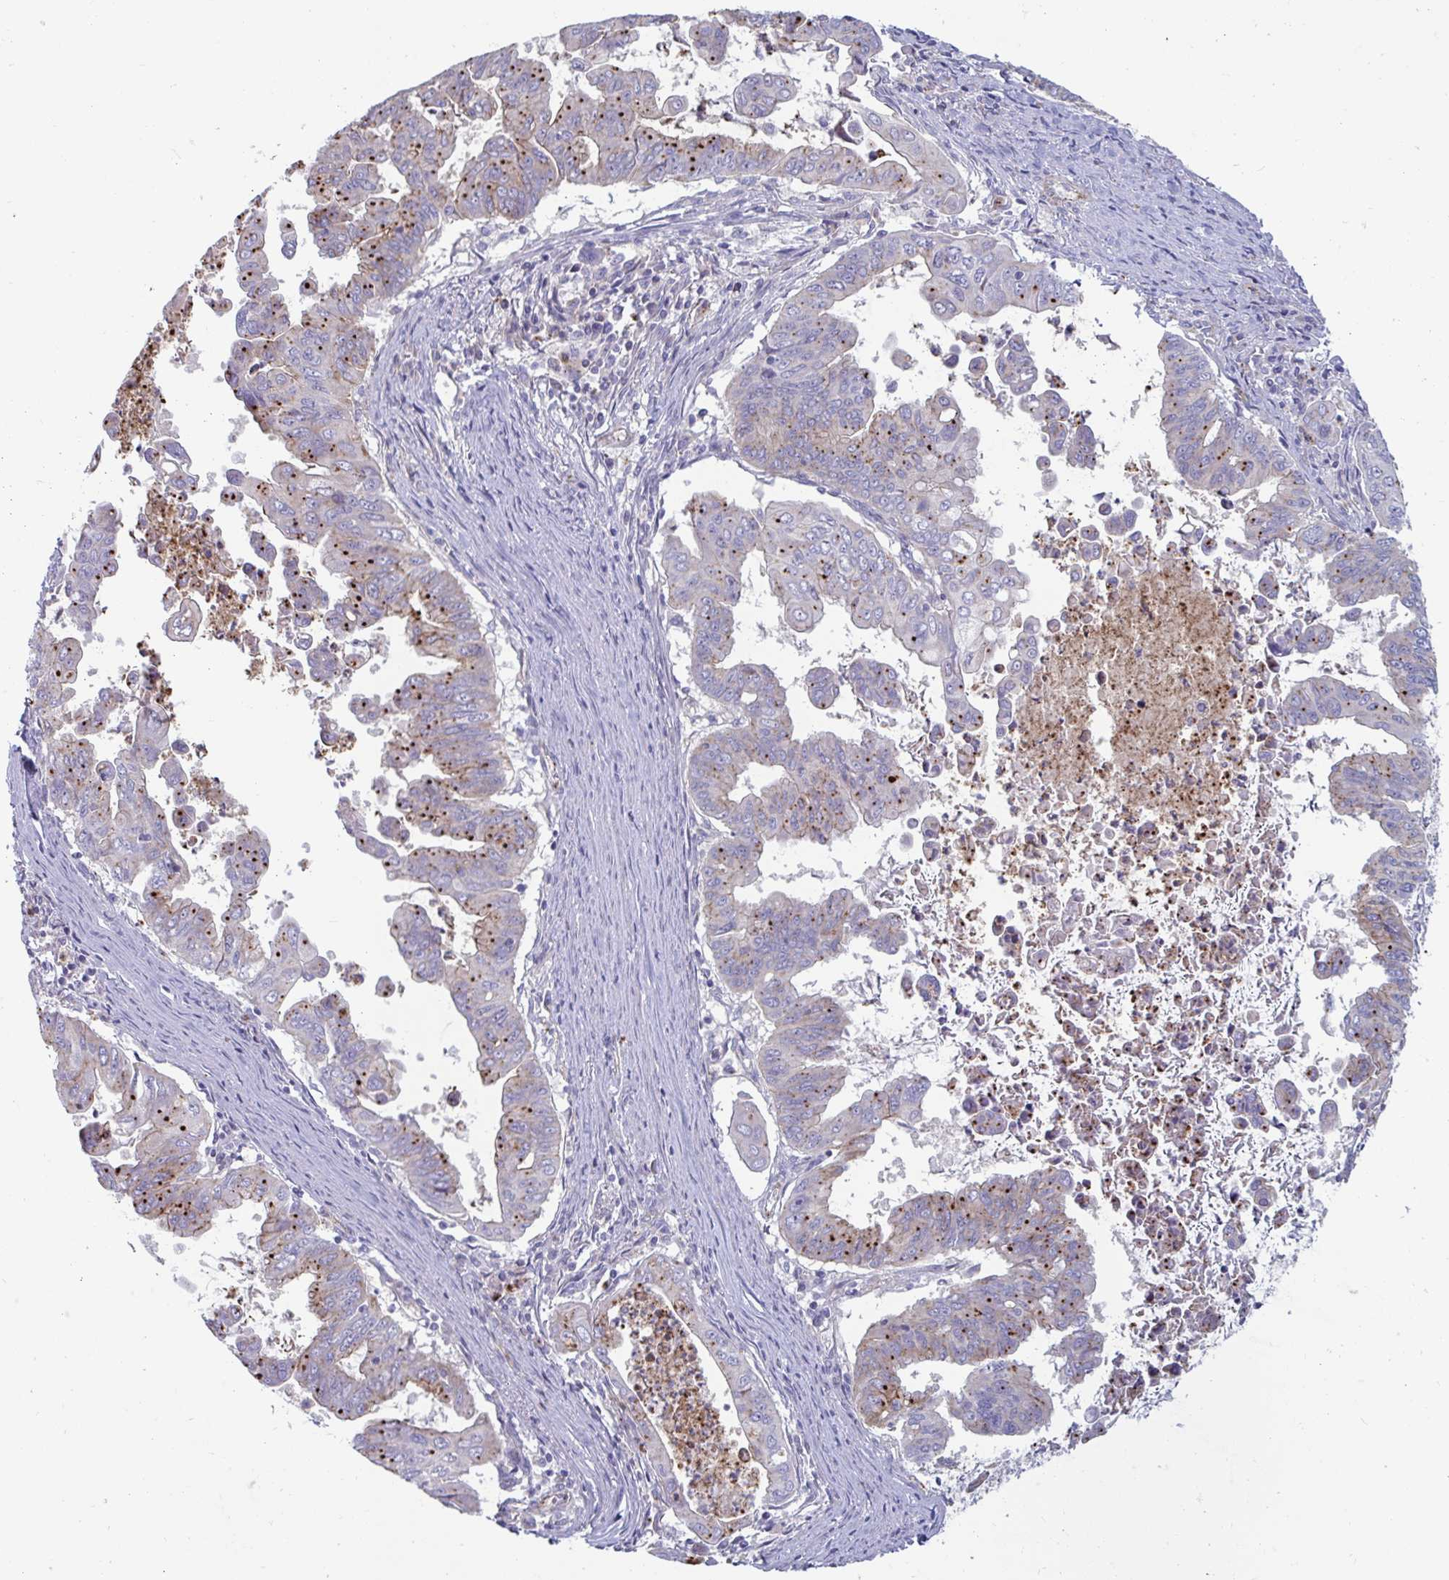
{"staining": {"intensity": "moderate", "quantity": ">75%", "location": "cytoplasmic/membranous"}, "tissue": "stomach cancer", "cell_type": "Tumor cells", "image_type": "cancer", "snomed": [{"axis": "morphology", "description": "Adenocarcinoma, NOS"}, {"axis": "topography", "description": "Stomach, upper"}], "caption": "DAB immunohistochemical staining of human stomach adenocarcinoma displays moderate cytoplasmic/membranous protein positivity in about >75% of tumor cells. (brown staining indicates protein expression, while blue staining denotes nuclei).", "gene": "SLC9A6", "patient": {"sex": "male", "age": 80}}